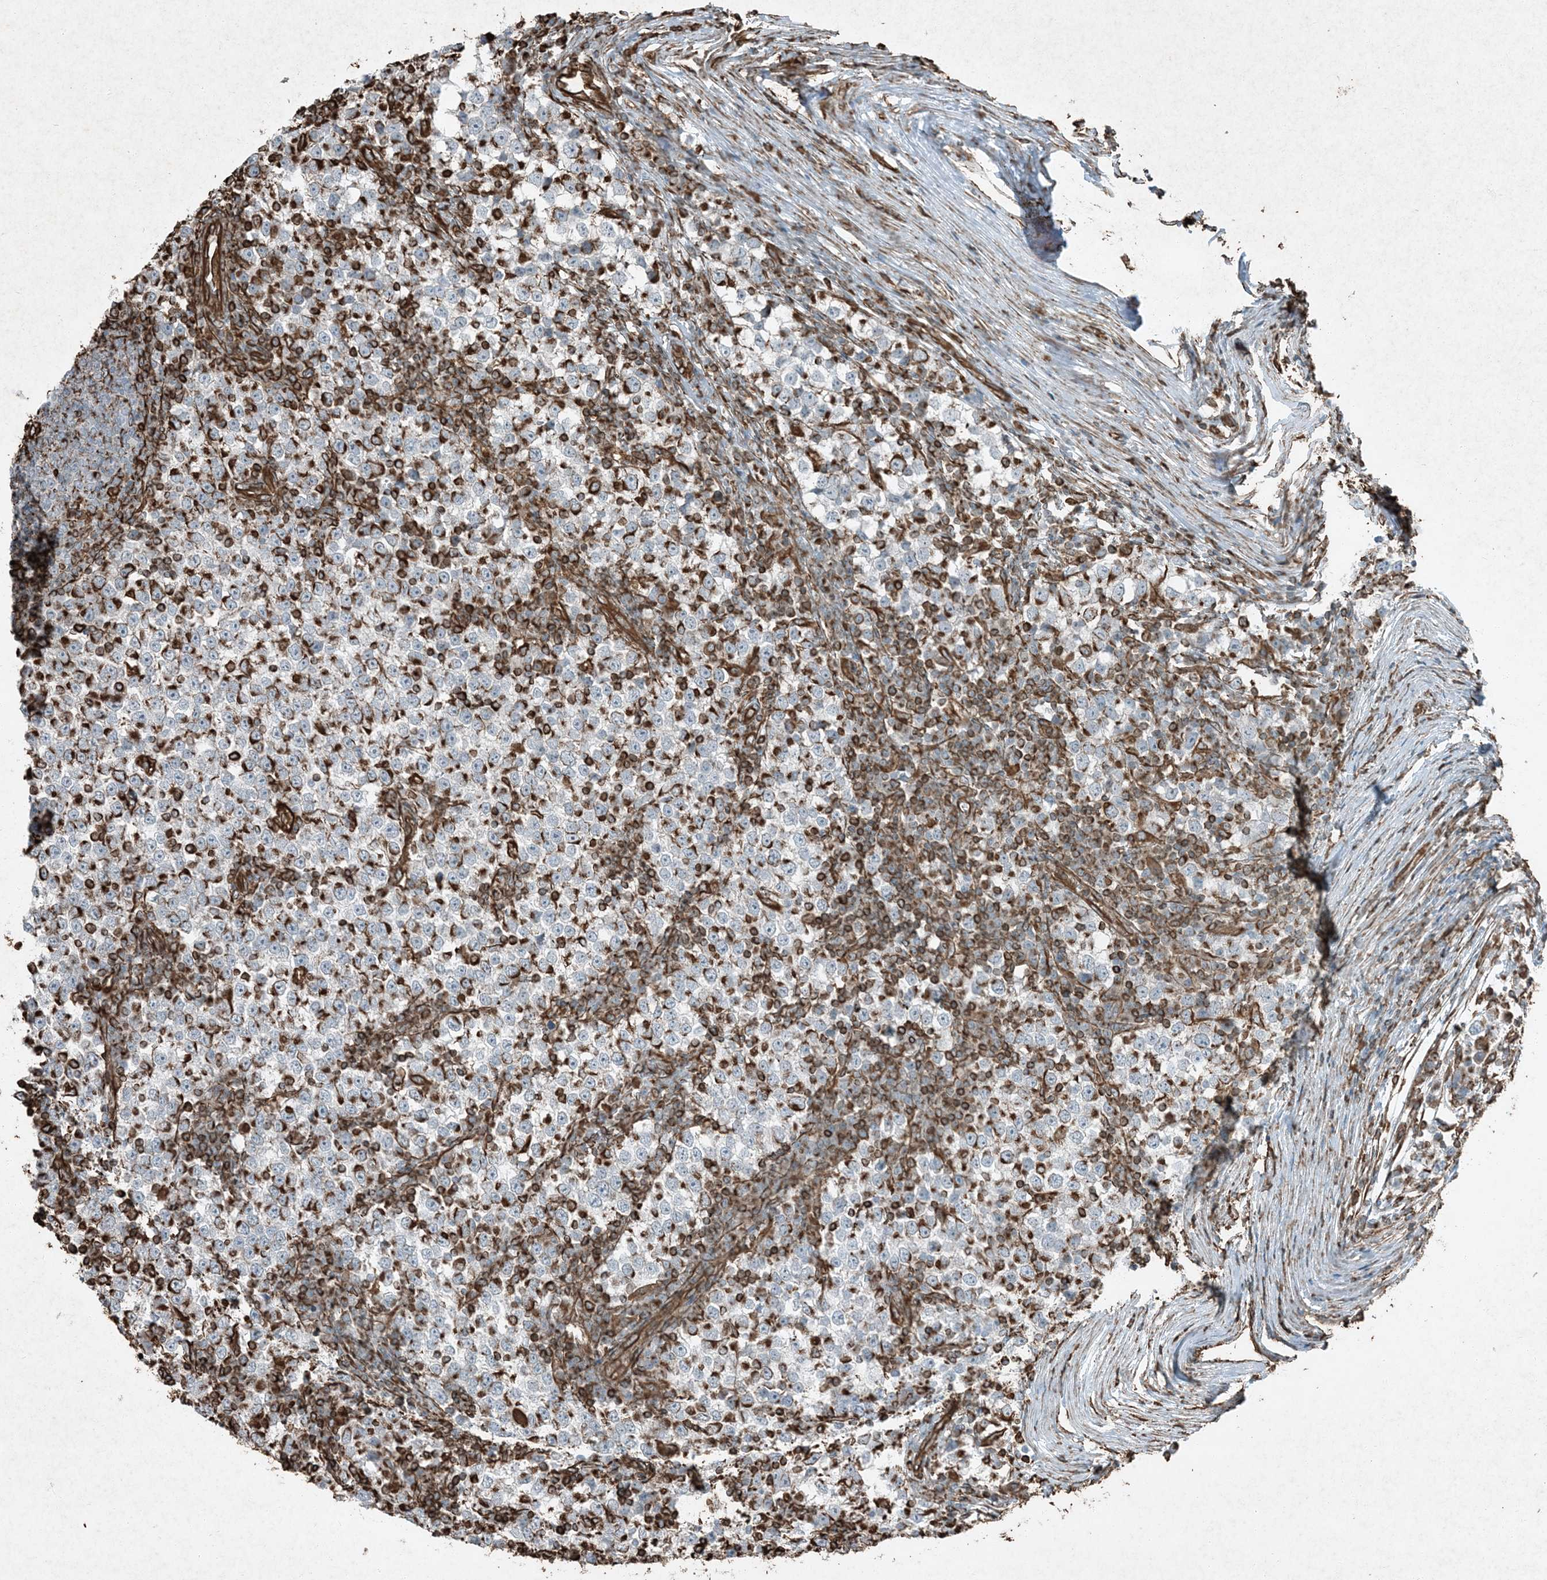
{"staining": {"intensity": "strong", "quantity": "<25%", "location": "cytoplasmic/membranous"}, "tissue": "testis cancer", "cell_type": "Tumor cells", "image_type": "cancer", "snomed": [{"axis": "morphology", "description": "Seminoma, NOS"}, {"axis": "topography", "description": "Testis"}], "caption": "Human seminoma (testis) stained with a brown dye shows strong cytoplasmic/membranous positive positivity in approximately <25% of tumor cells.", "gene": "RYK", "patient": {"sex": "male", "age": 65}}